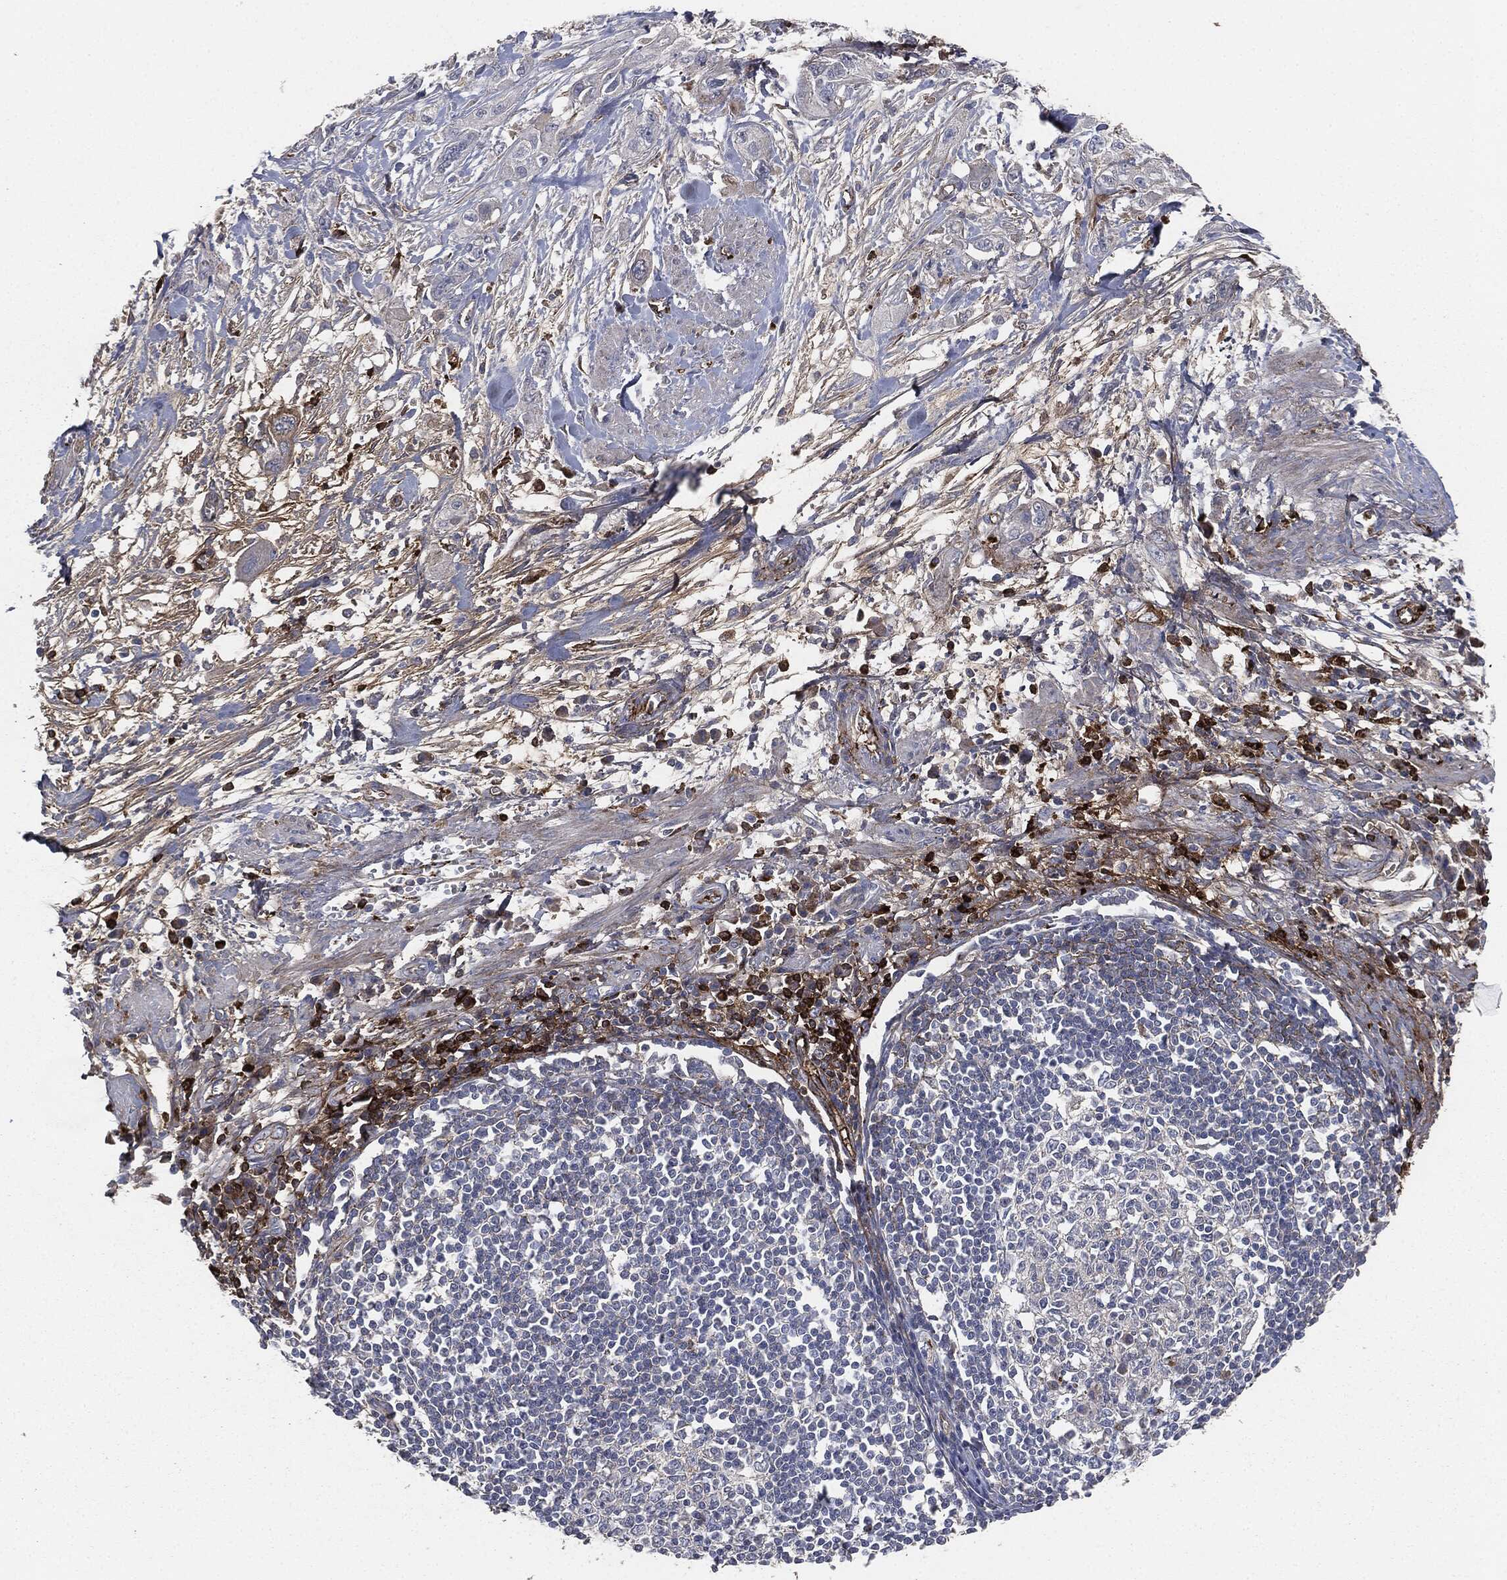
{"staining": {"intensity": "negative", "quantity": "none", "location": "none"}, "tissue": "pancreatic cancer", "cell_type": "Tumor cells", "image_type": "cancer", "snomed": [{"axis": "morphology", "description": "Adenocarcinoma, NOS"}, {"axis": "topography", "description": "Pancreas"}], "caption": "DAB (3,3'-diaminobenzidine) immunohistochemical staining of human pancreatic cancer (adenocarcinoma) exhibits no significant positivity in tumor cells.", "gene": "APOB", "patient": {"sex": "male", "age": 72}}